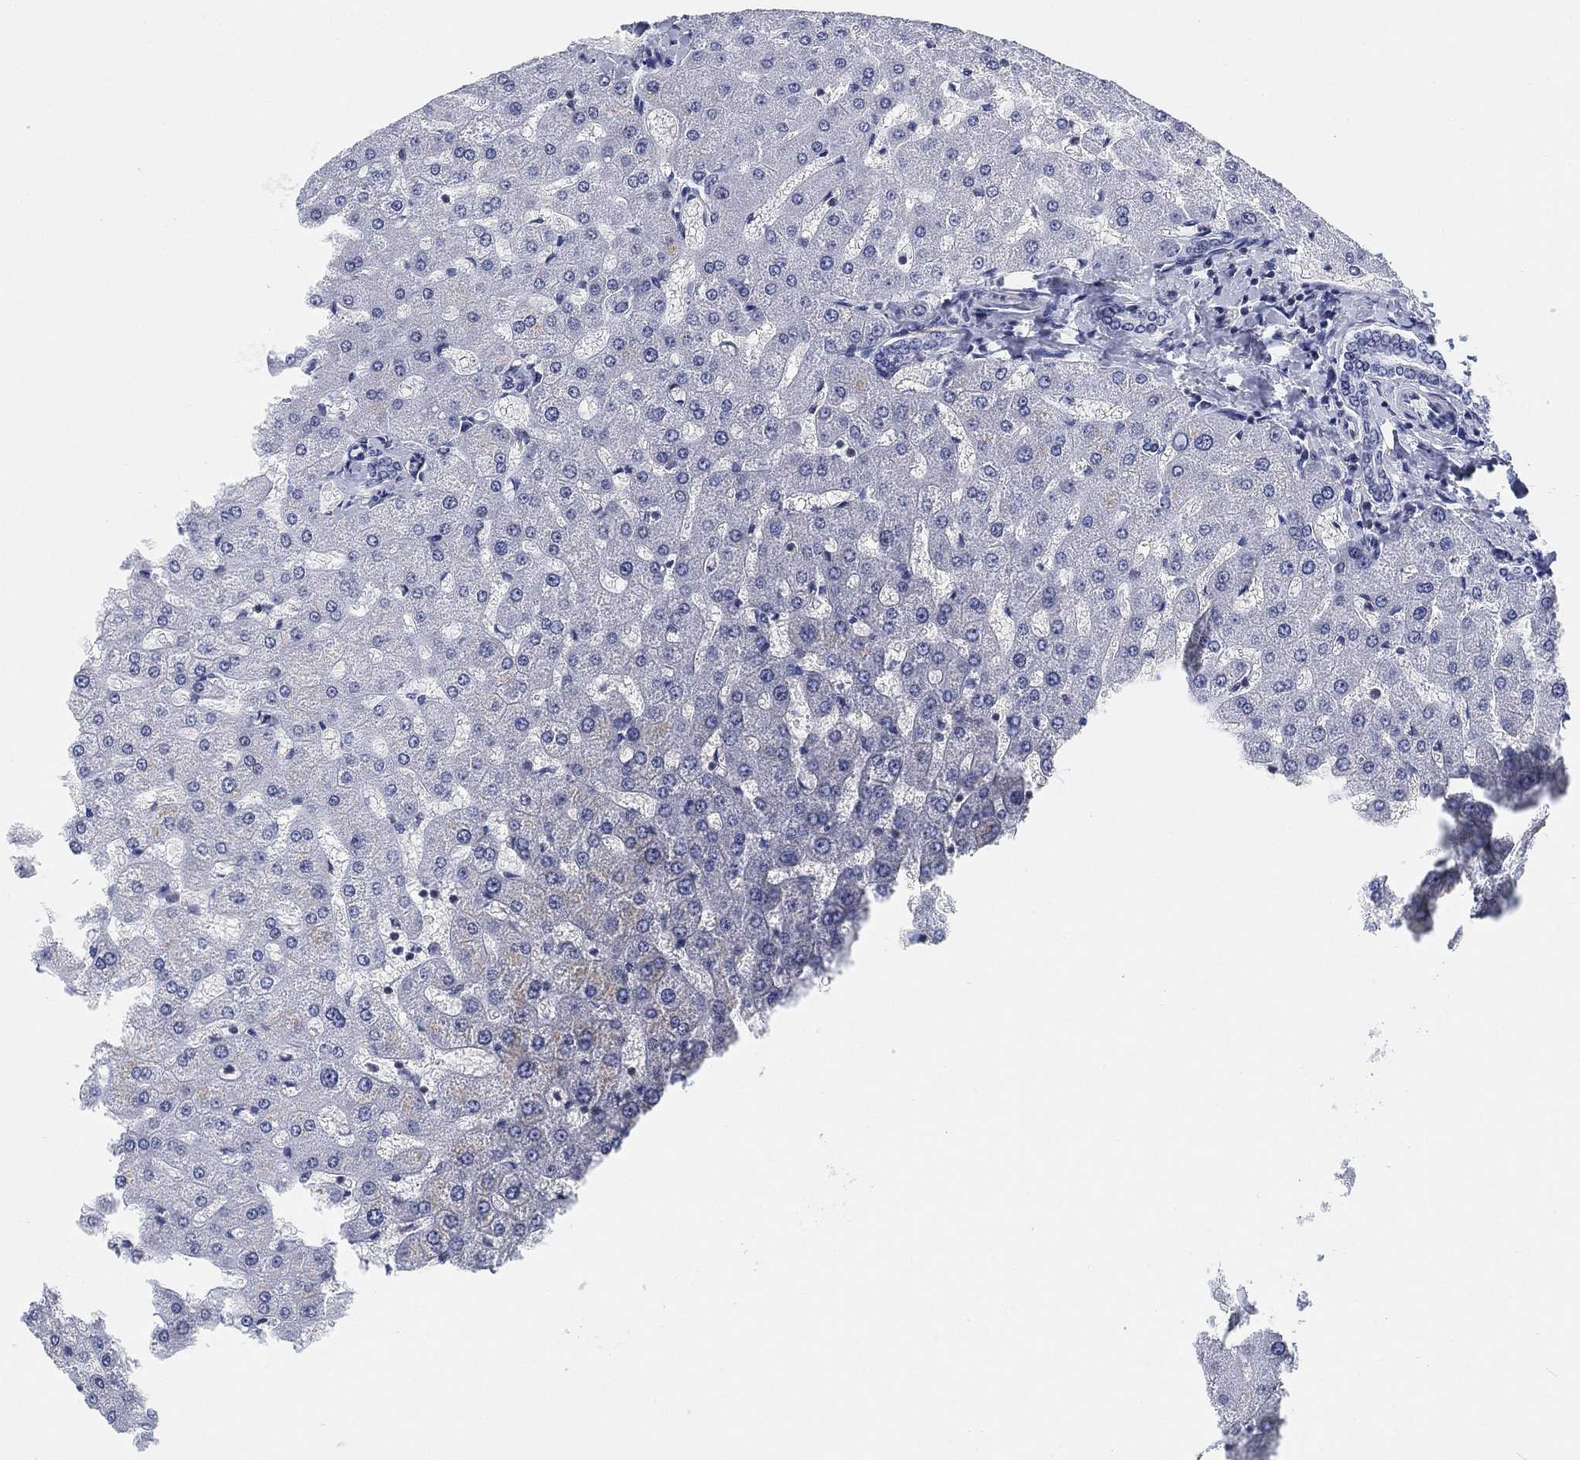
{"staining": {"intensity": "negative", "quantity": "none", "location": "none"}, "tissue": "liver", "cell_type": "Cholangiocytes", "image_type": "normal", "snomed": [{"axis": "morphology", "description": "Normal tissue, NOS"}, {"axis": "topography", "description": "Liver"}], "caption": "Normal liver was stained to show a protein in brown. There is no significant expression in cholangiocytes.", "gene": "FYB1", "patient": {"sex": "female", "age": 50}}